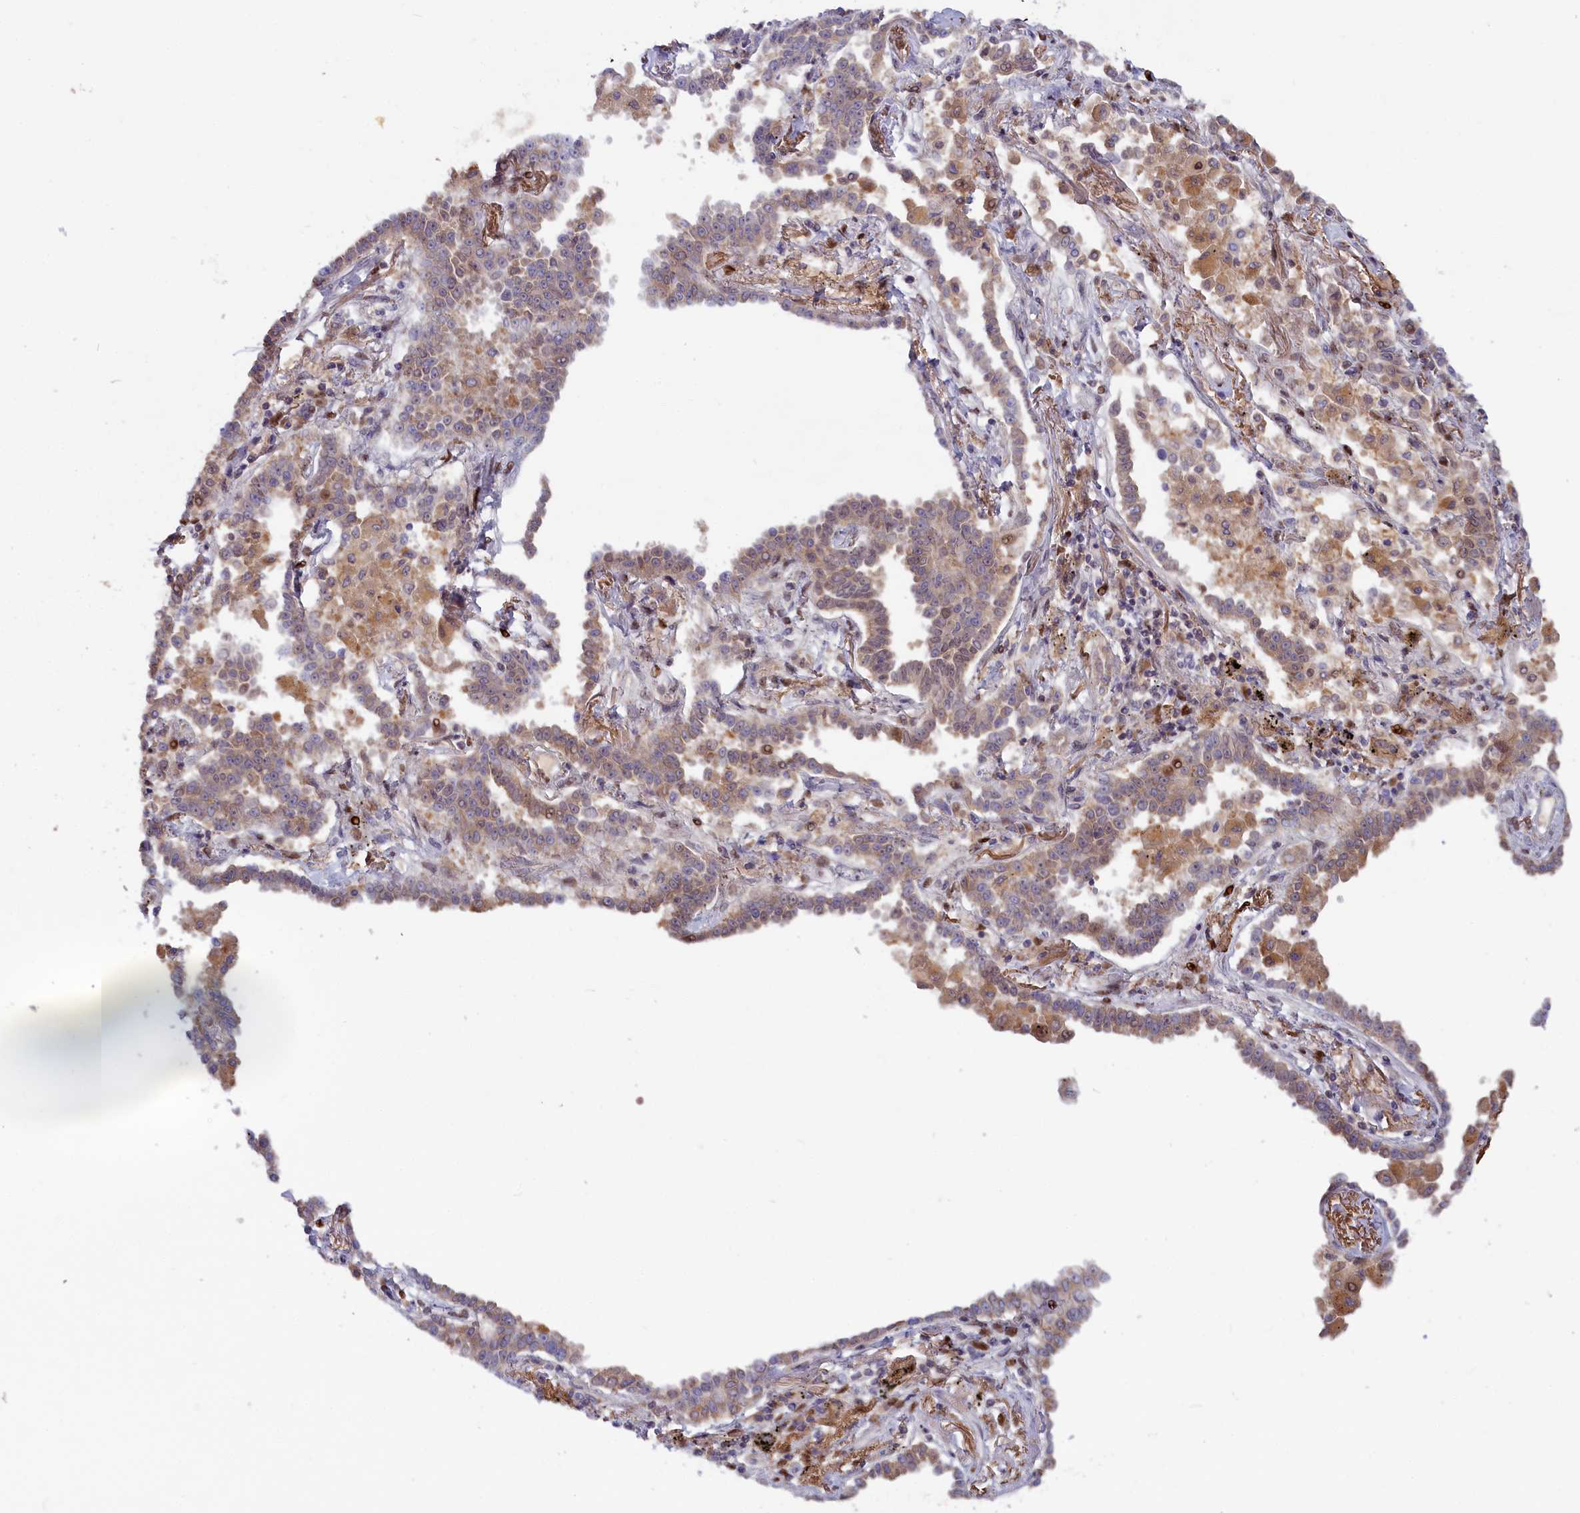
{"staining": {"intensity": "weak", "quantity": "25%-75%", "location": "cytoplasmic/membranous"}, "tissue": "lung cancer", "cell_type": "Tumor cells", "image_type": "cancer", "snomed": [{"axis": "morphology", "description": "Adenocarcinoma, NOS"}, {"axis": "topography", "description": "Lung"}], "caption": "IHC (DAB (3,3'-diaminobenzidine)) staining of human adenocarcinoma (lung) reveals weak cytoplasmic/membranous protein positivity in about 25%-75% of tumor cells. (DAB (3,3'-diaminobenzidine) IHC, brown staining for protein, blue staining for nuclei).", "gene": "CHST12", "patient": {"sex": "male", "age": 67}}